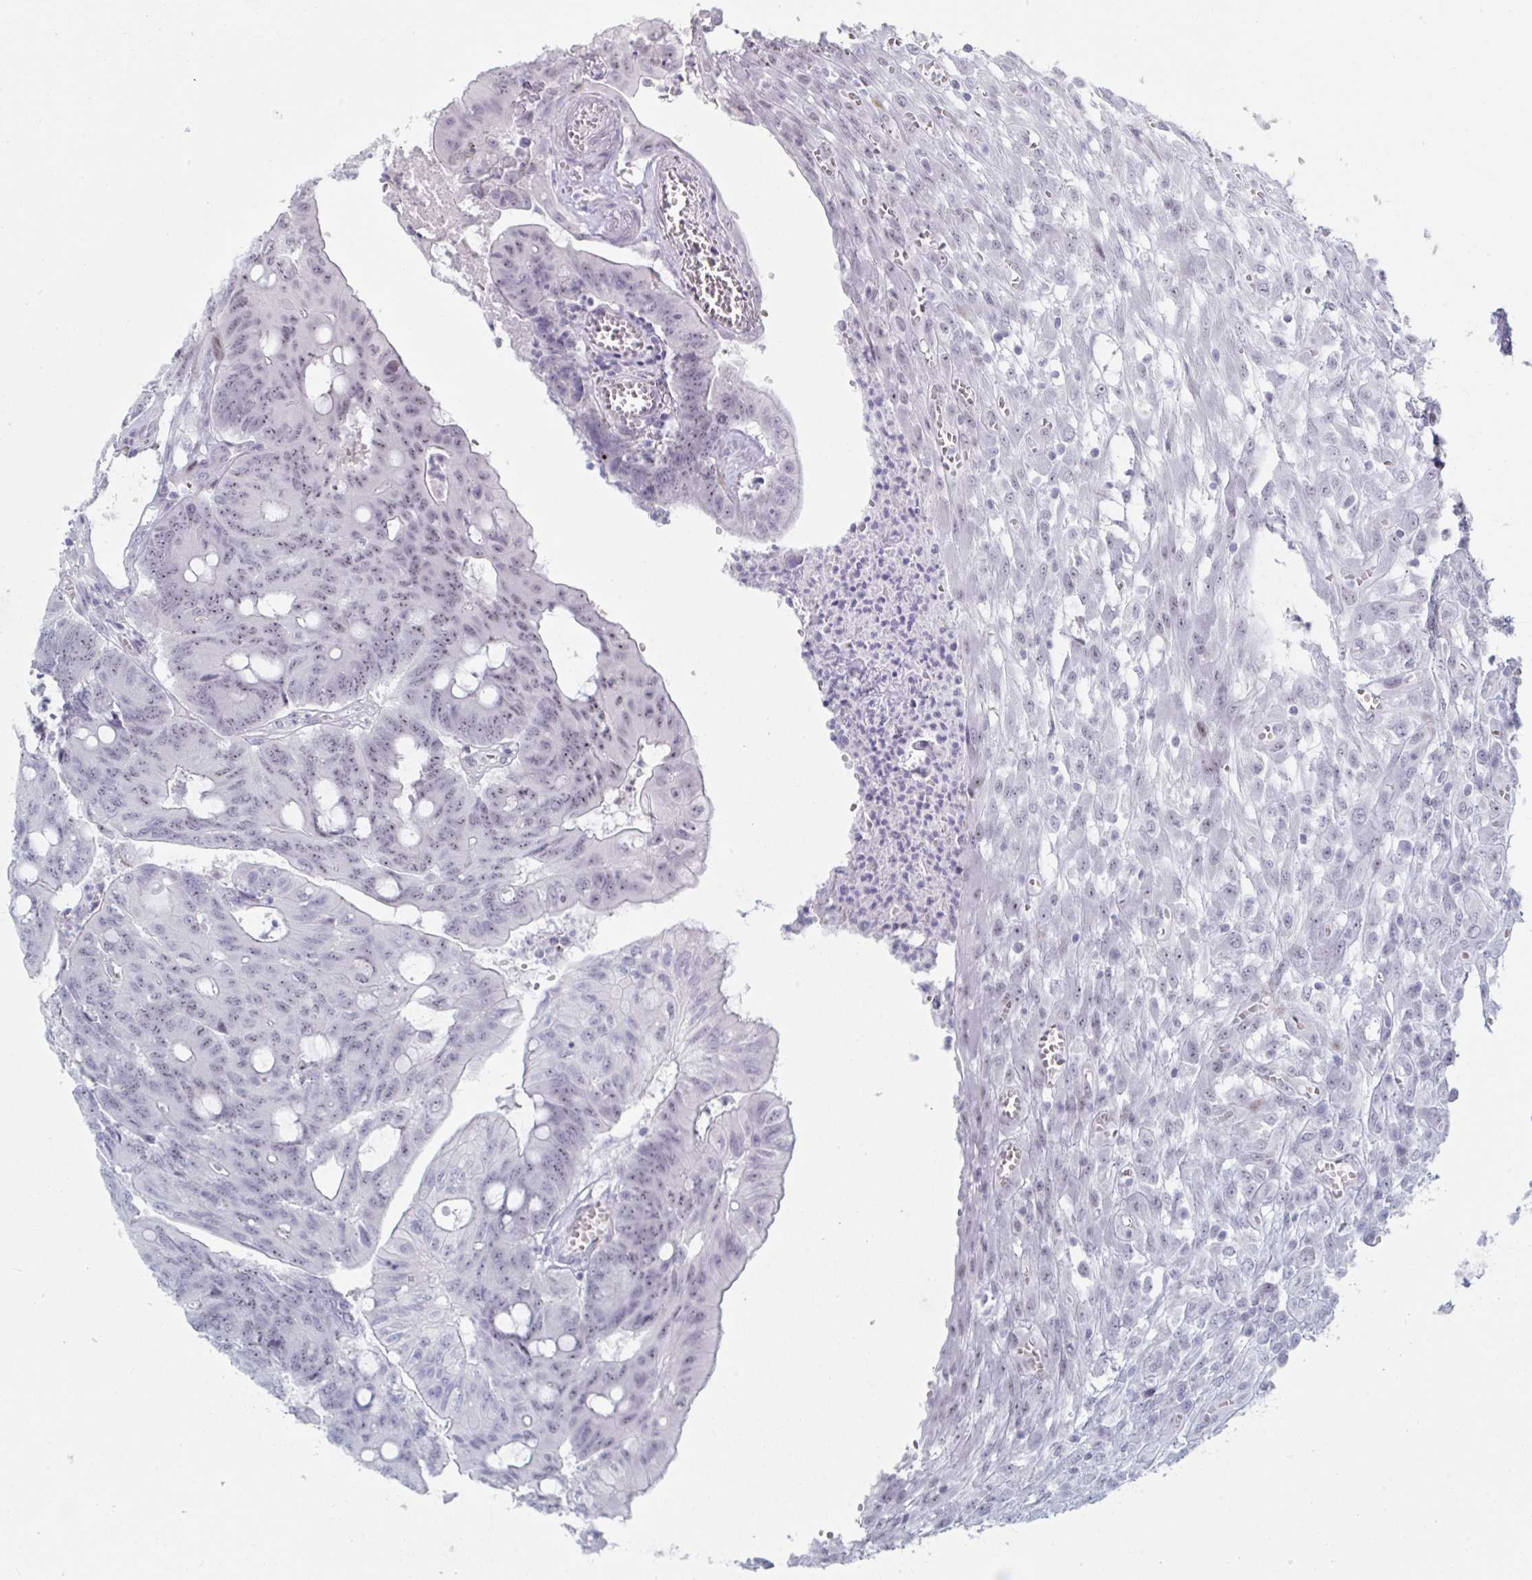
{"staining": {"intensity": "weak", "quantity": "25%-75%", "location": "nuclear"}, "tissue": "colorectal cancer", "cell_type": "Tumor cells", "image_type": "cancer", "snomed": [{"axis": "morphology", "description": "Adenocarcinoma, NOS"}, {"axis": "topography", "description": "Colon"}], "caption": "A brown stain labels weak nuclear staining of a protein in colorectal adenocarcinoma tumor cells. The staining was performed using DAB, with brown indicating positive protein expression. Nuclei are stained blue with hematoxylin.", "gene": "NR1H2", "patient": {"sex": "male", "age": 65}}